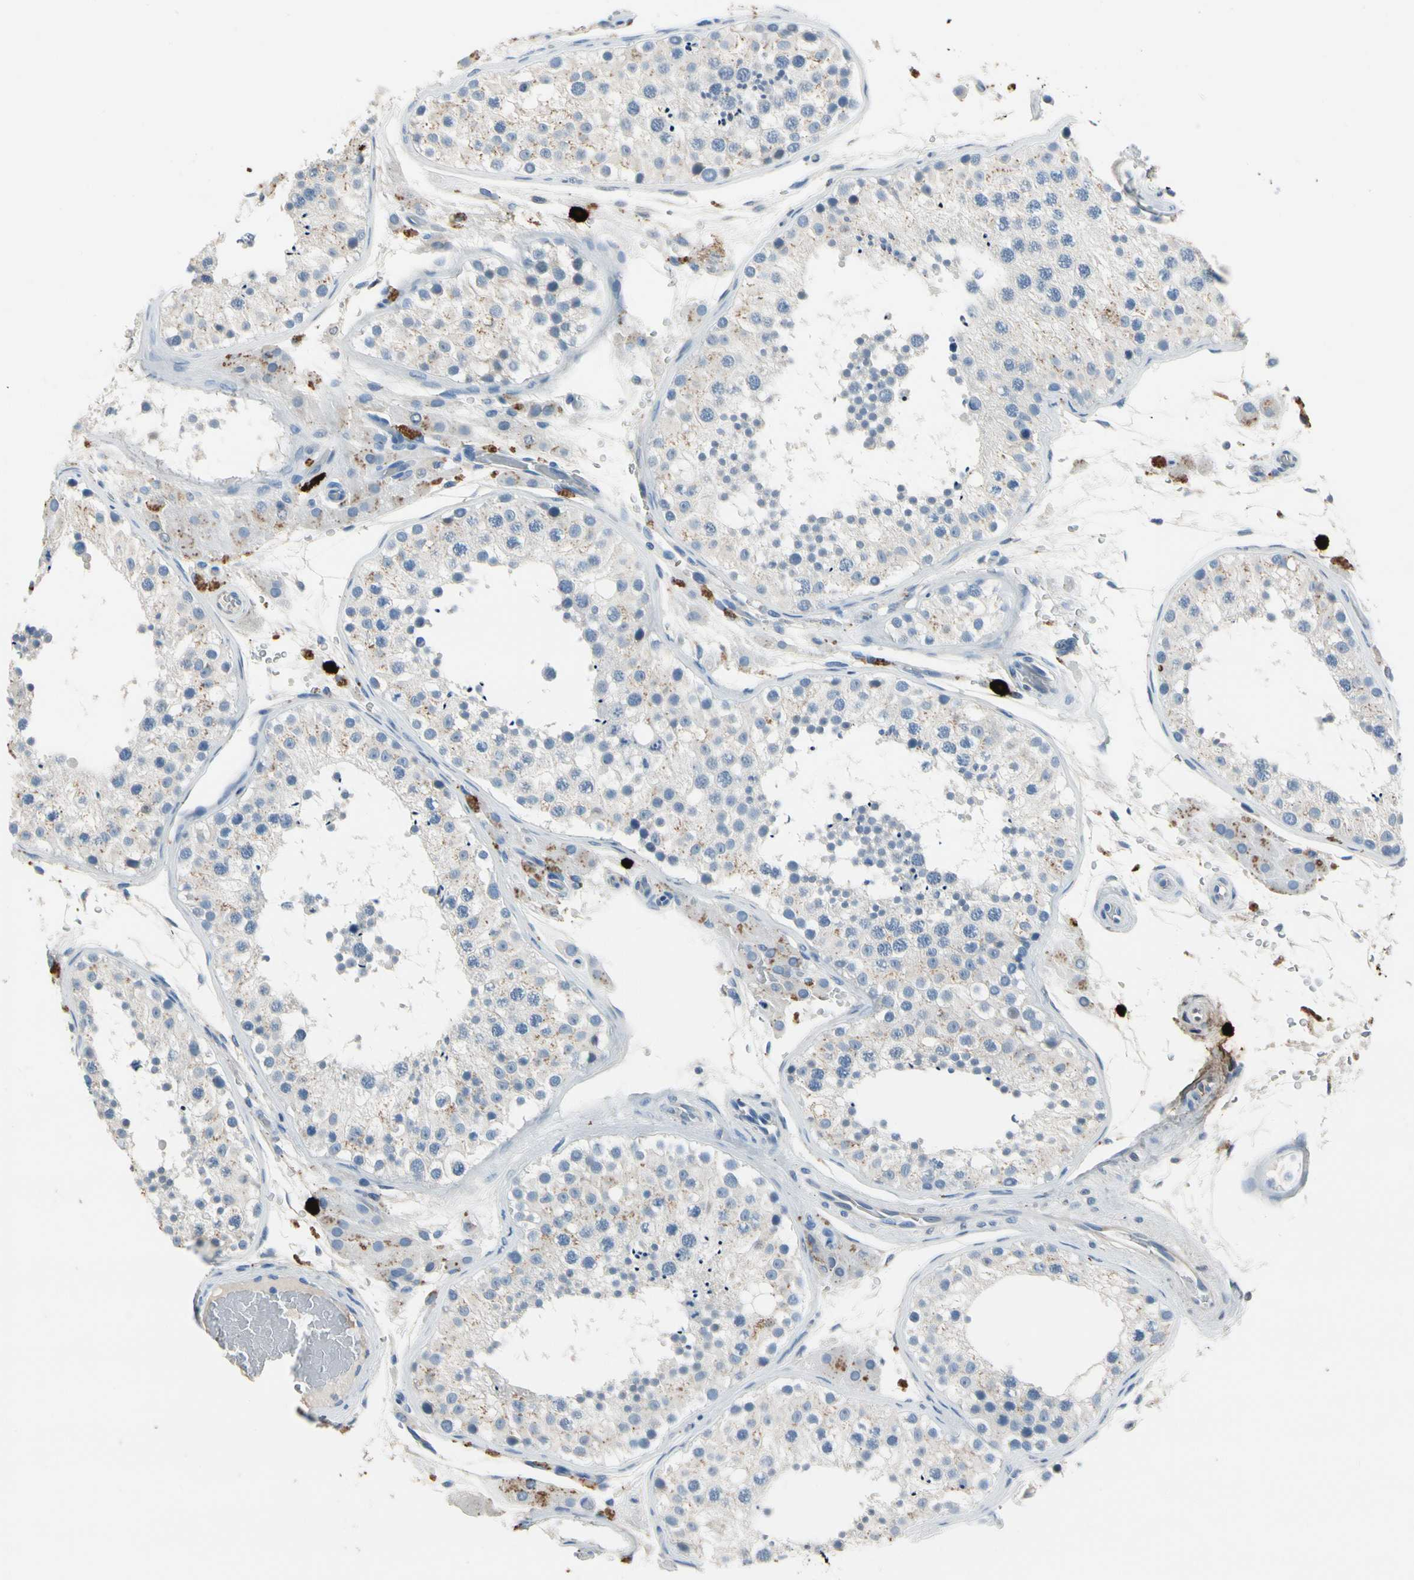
{"staining": {"intensity": "moderate", "quantity": "<25%", "location": "cytoplasmic/membranous"}, "tissue": "testis", "cell_type": "Cells in seminiferous ducts", "image_type": "normal", "snomed": [{"axis": "morphology", "description": "Normal tissue, NOS"}, {"axis": "topography", "description": "Testis"}, {"axis": "topography", "description": "Epididymis"}], "caption": "The immunohistochemical stain labels moderate cytoplasmic/membranous expression in cells in seminiferous ducts of normal testis. The staining is performed using DAB brown chromogen to label protein expression. The nuclei are counter-stained blue using hematoxylin.", "gene": "CPA3", "patient": {"sex": "male", "age": 26}}